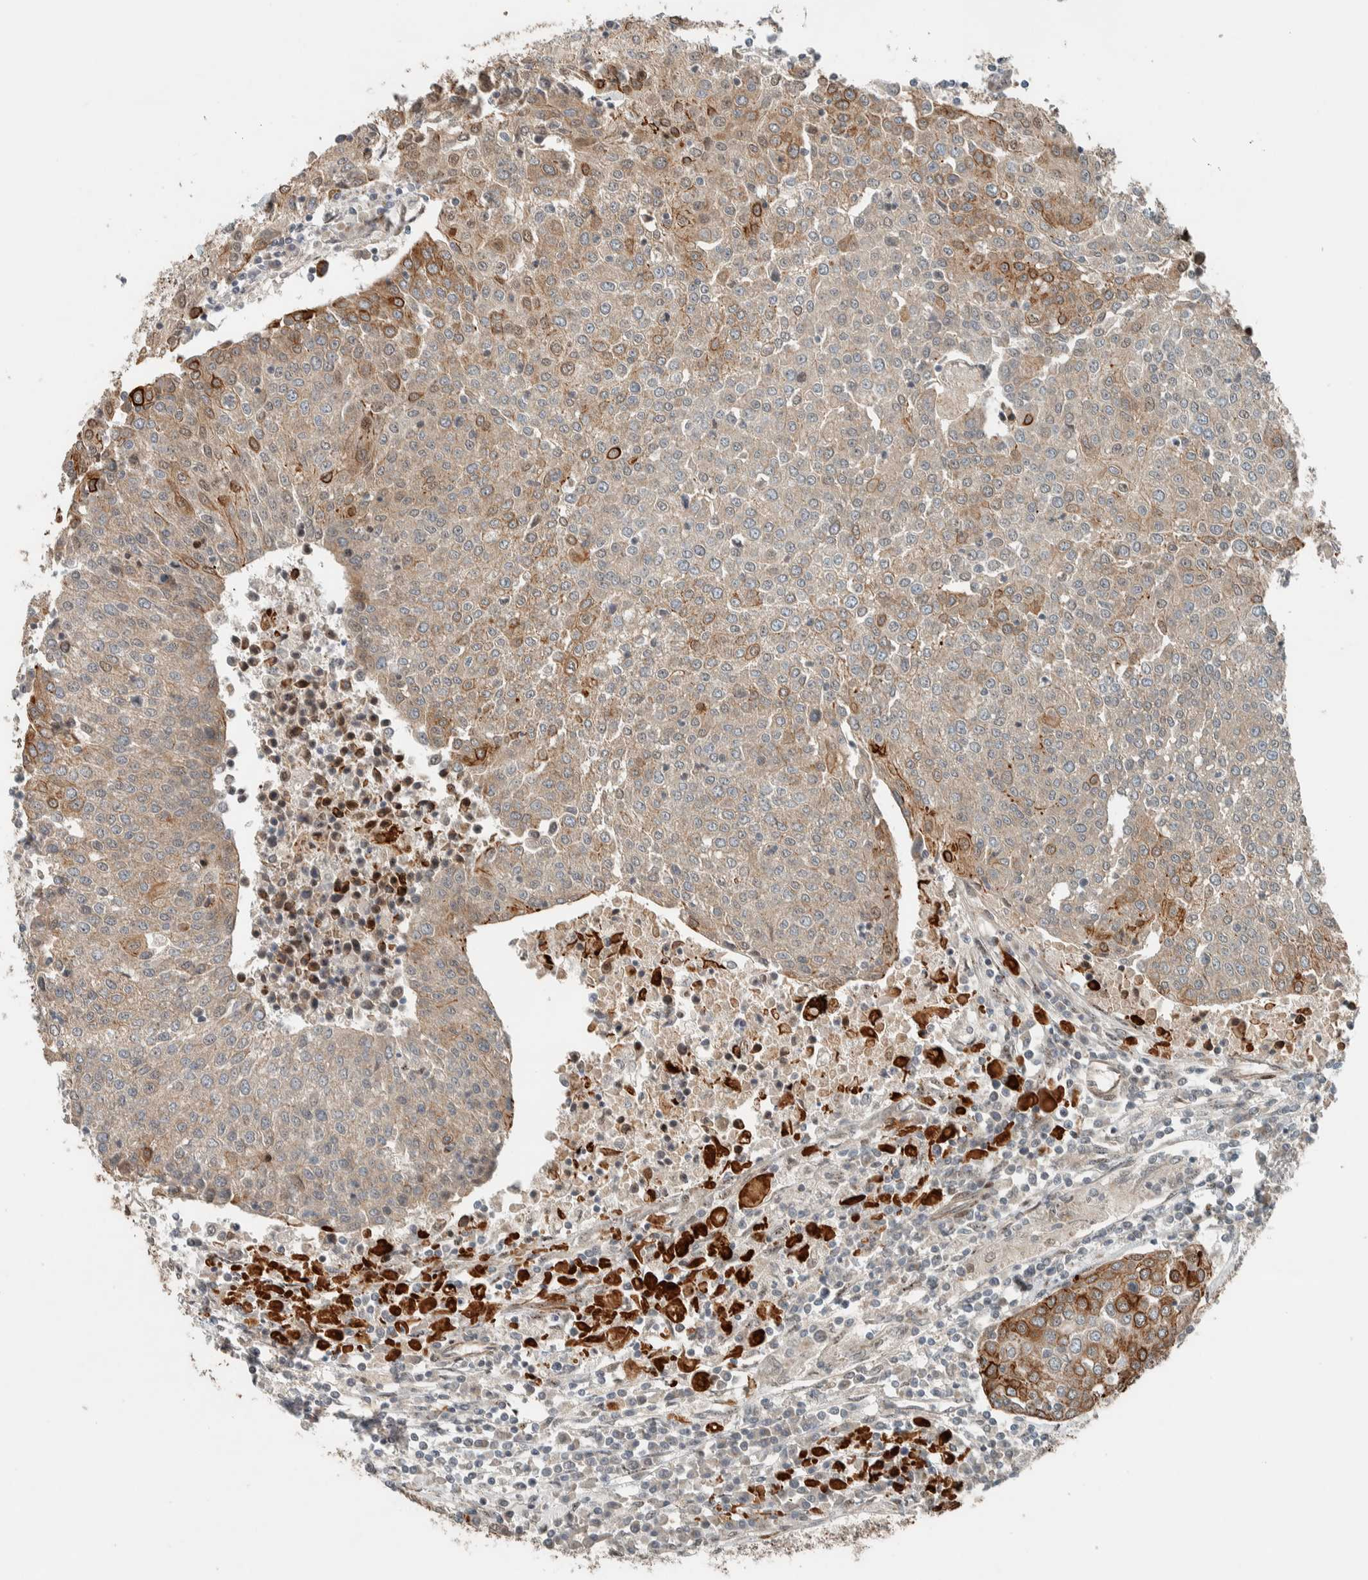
{"staining": {"intensity": "weak", "quantity": "25%-75%", "location": "cytoplasmic/membranous"}, "tissue": "urothelial cancer", "cell_type": "Tumor cells", "image_type": "cancer", "snomed": [{"axis": "morphology", "description": "Urothelial carcinoma, High grade"}, {"axis": "topography", "description": "Urinary bladder"}], "caption": "Urothelial carcinoma (high-grade) tissue displays weak cytoplasmic/membranous expression in about 25%-75% of tumor cells, visualized by immunohistochemistry.", "gene": "STXBP4", "patient": {"sex": "female", "age": 85}}